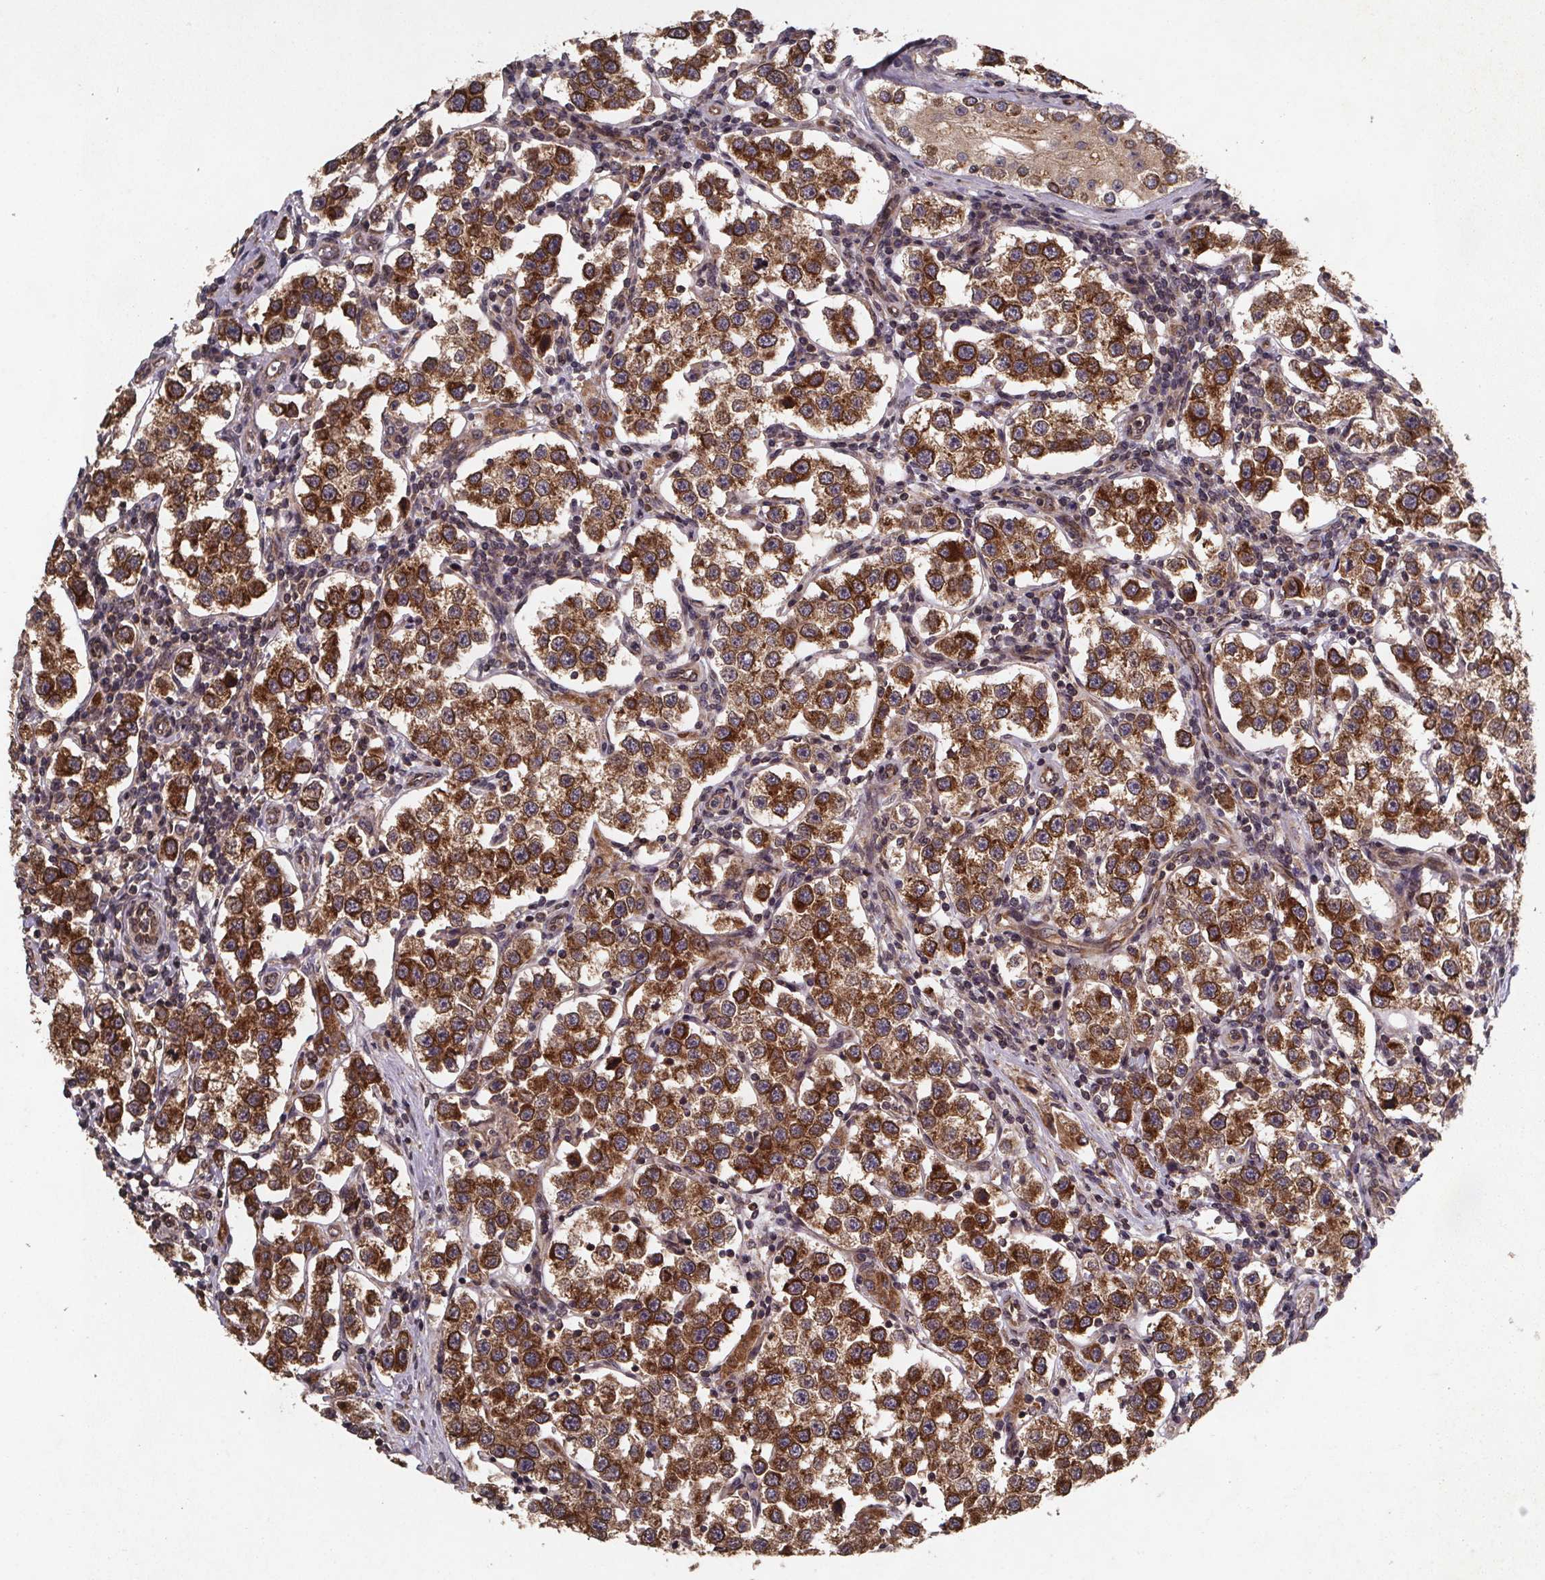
{"staining": {"intensity": "strong", "quantity": ">75%", "location": "cytoplasmic/membranous"}, "tissue": "testis cancer", "cell_type": "Tumor cells", "image_type": "cancer", "snomed": [{"axis": "morphology", "description": "Seminoma, NOS"}, {"axis": "topography", "description": "Testis"}], "caption": "This image displays immunohistochemistry (IHC) staining of testis seminoma, with high strong cytoplasmic/membranous positivity in approximately >75% of tumor cells.", "gene": "PIERCE2", "patient": {"sex": "male", "age": 37}}